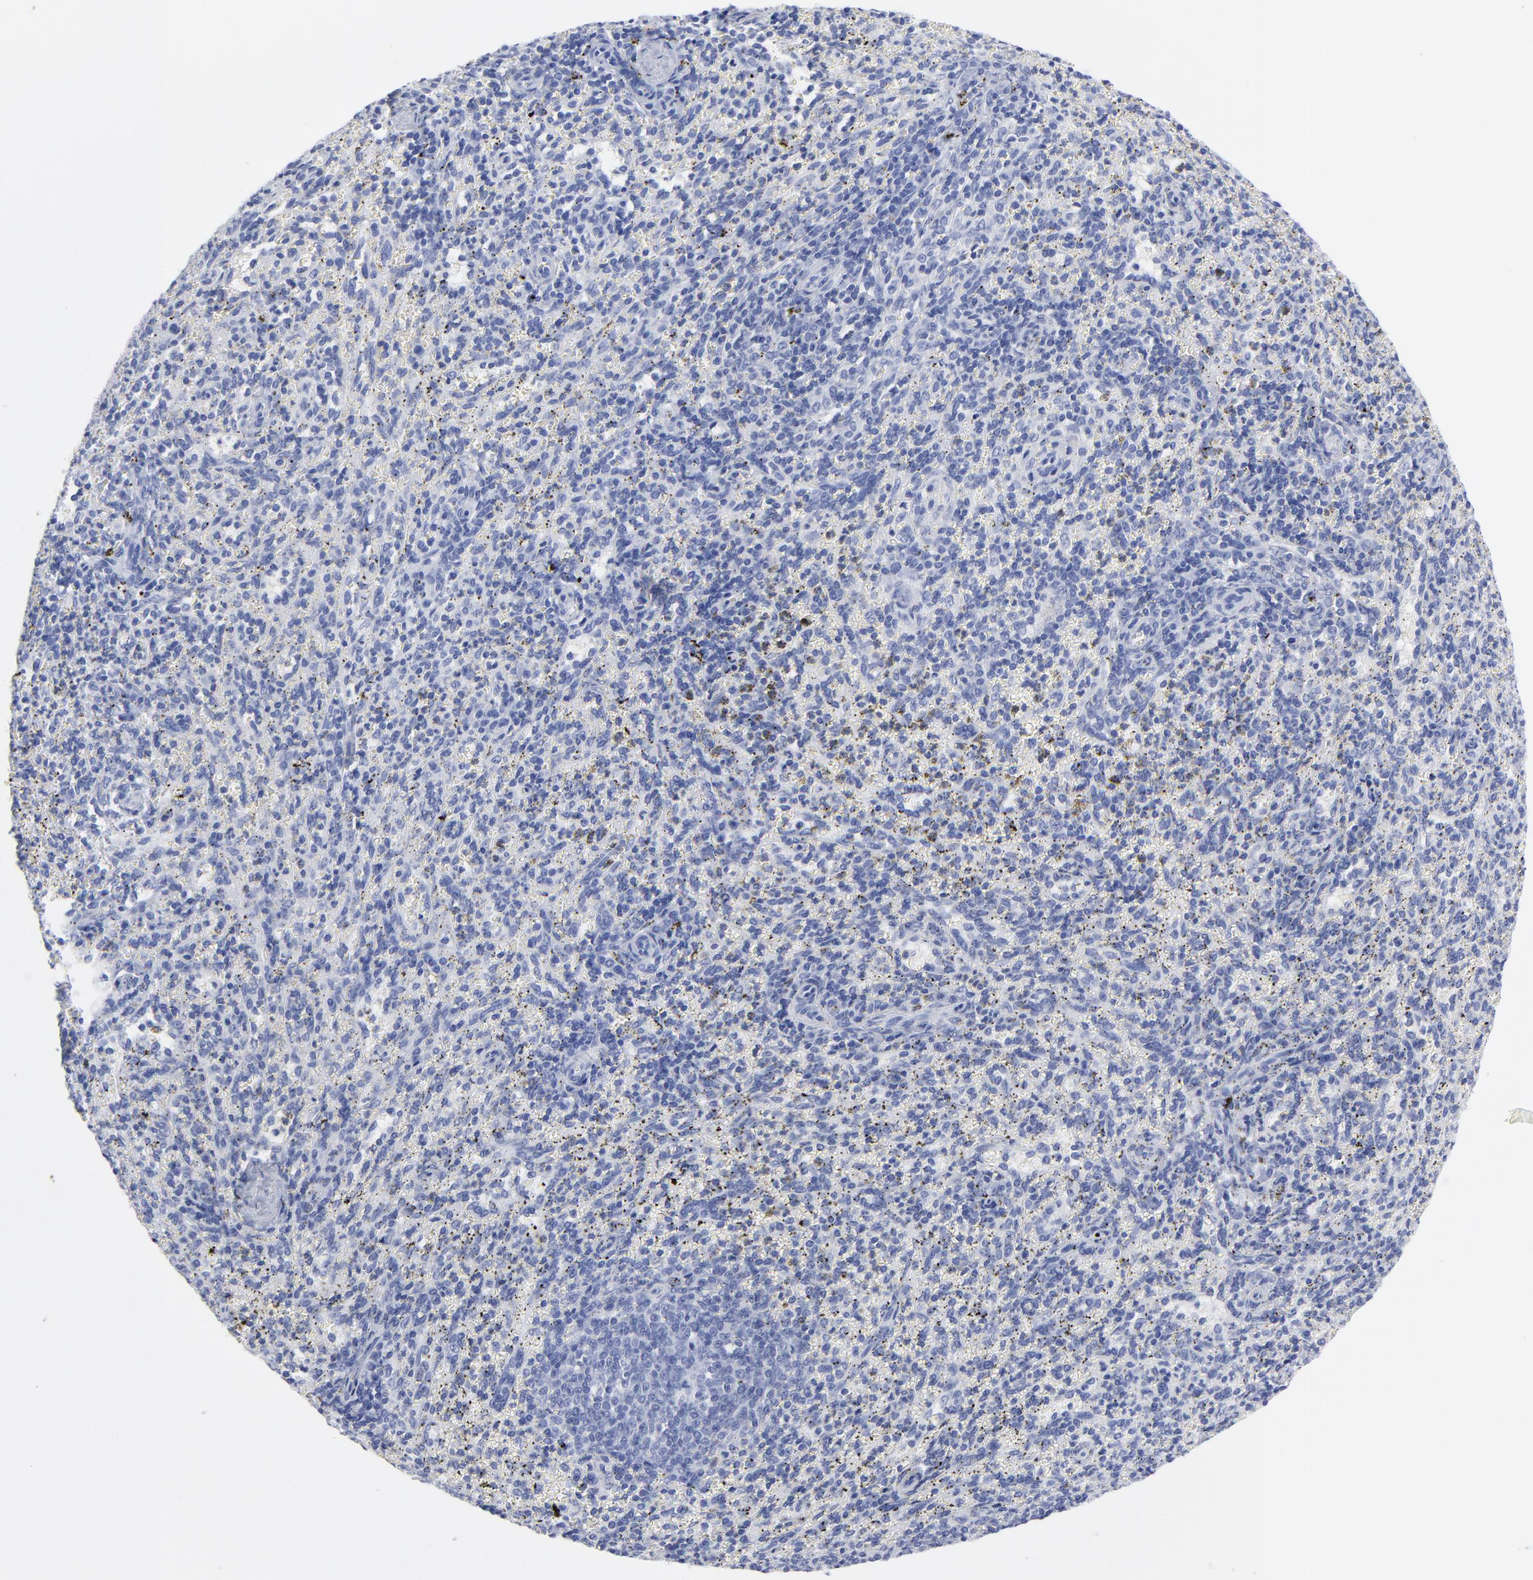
{"staining": {"intensity": "negative", "quantity": "none", "location": "none"}, "tissue": "spleen", "cell_type": "Cells in red pulp", "image_type": "normal", "snomed": [{"axis": "morphology", "description": "Normal tissue, NOS"}, {"axis": "topography", "description": "Spleen"}], "caption": "Immunohistochemistry histopathology image of normal human spleen stained for a protein (brown), which shows no positivity in cells in red pulp.", "gene": "ACY1", "patient": {"sex": "female", "age": 10}}